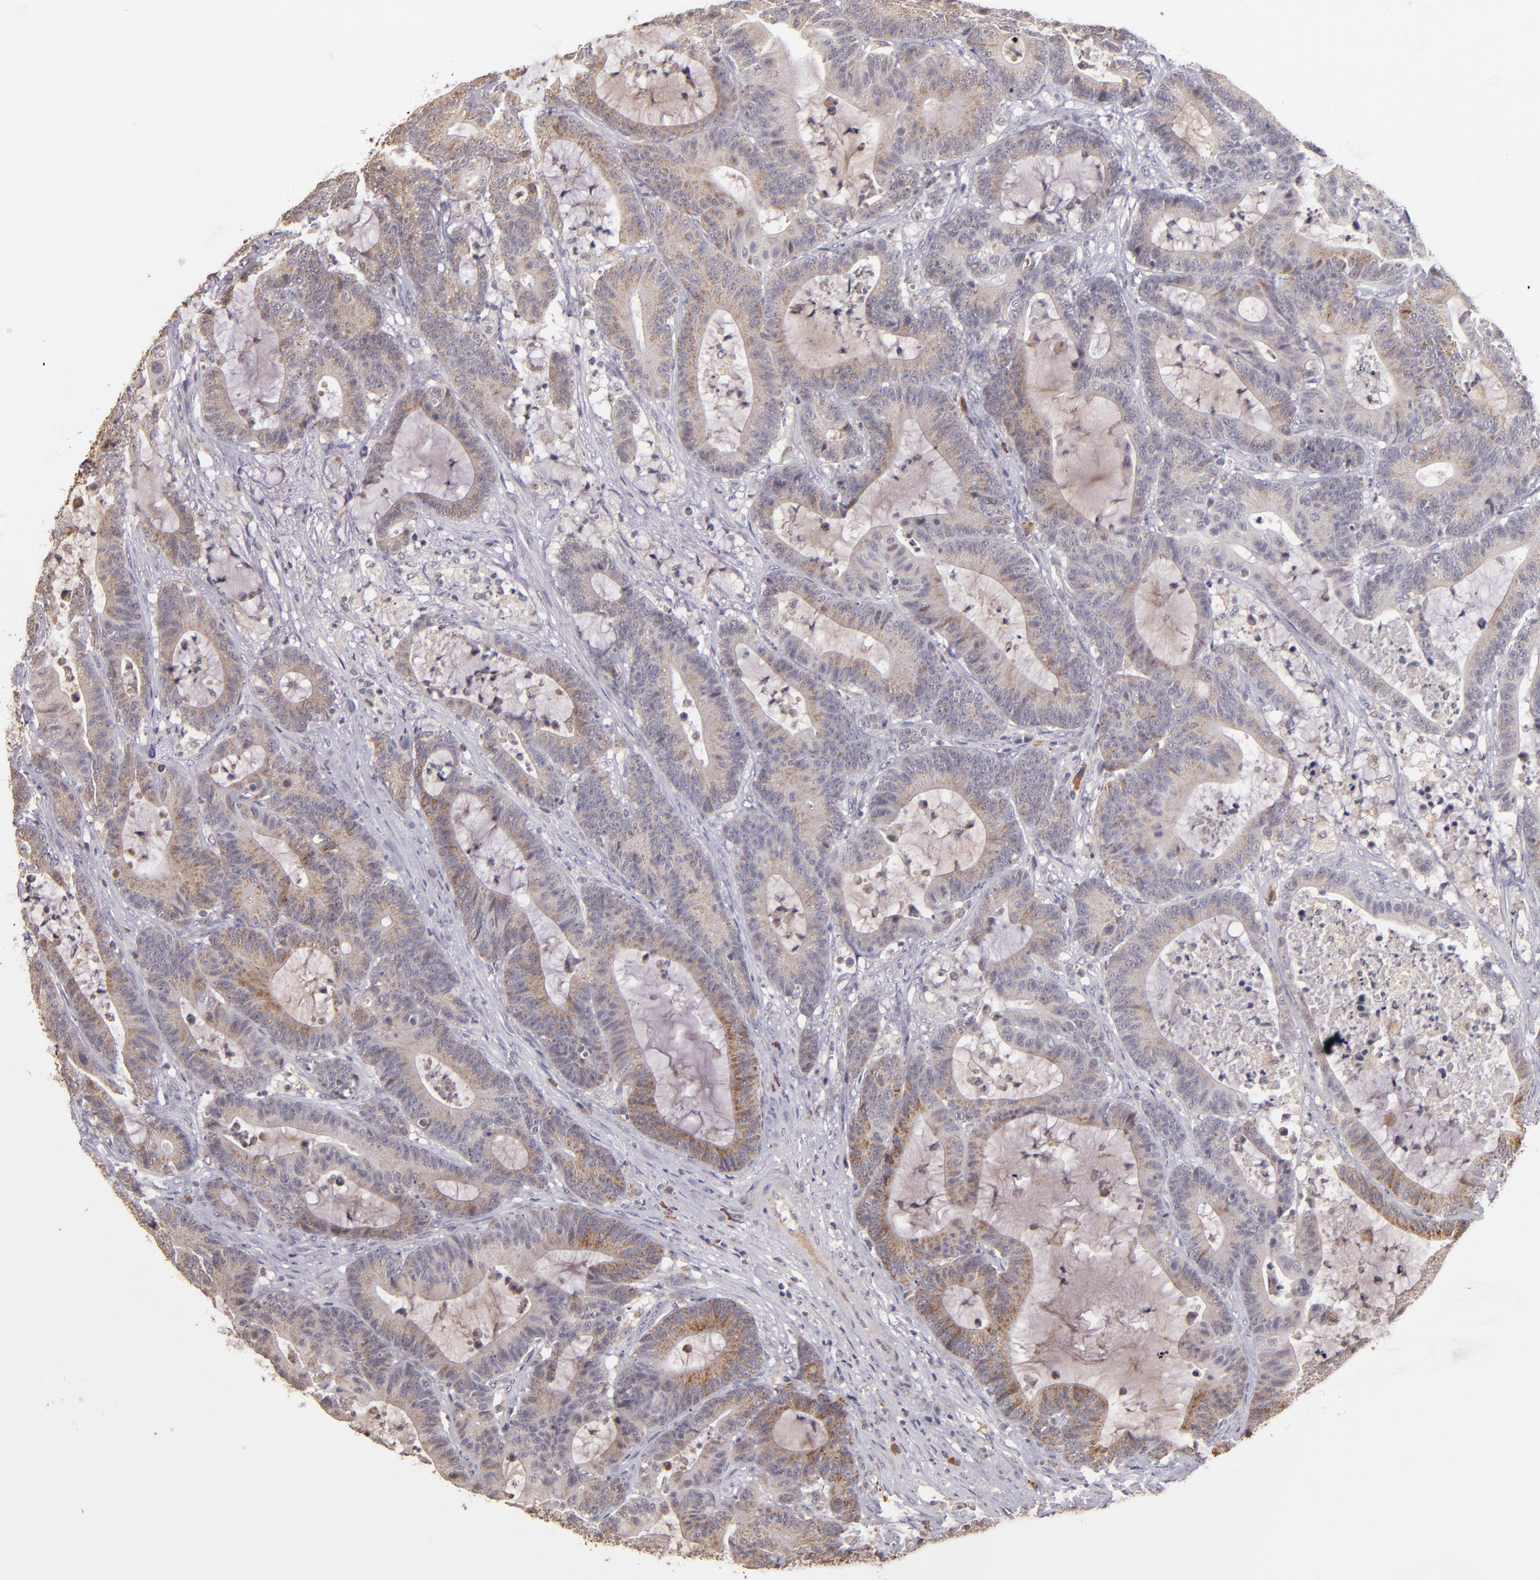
{"staining": {"intensity": "weak", "quantity": ">75%", "location": "cytoplasmic/membranous"}, "tissue": "colorectal cancer", "cell_type": "Tumor cells", "image_type": "cancer", "snomed": [{"axis": "morphology", "description": "Adenocarcinoma, NOS"}, {"axis": "topography", "description": "Colon"}], "caption": "This is a photomicrograph of IHC staining of colorectal cancer, which shows weak positivity in the cytoplasmic/membranous of tumor cells.", "gene": "ABL1", "patient": {"sex": "female", "age": 84}}